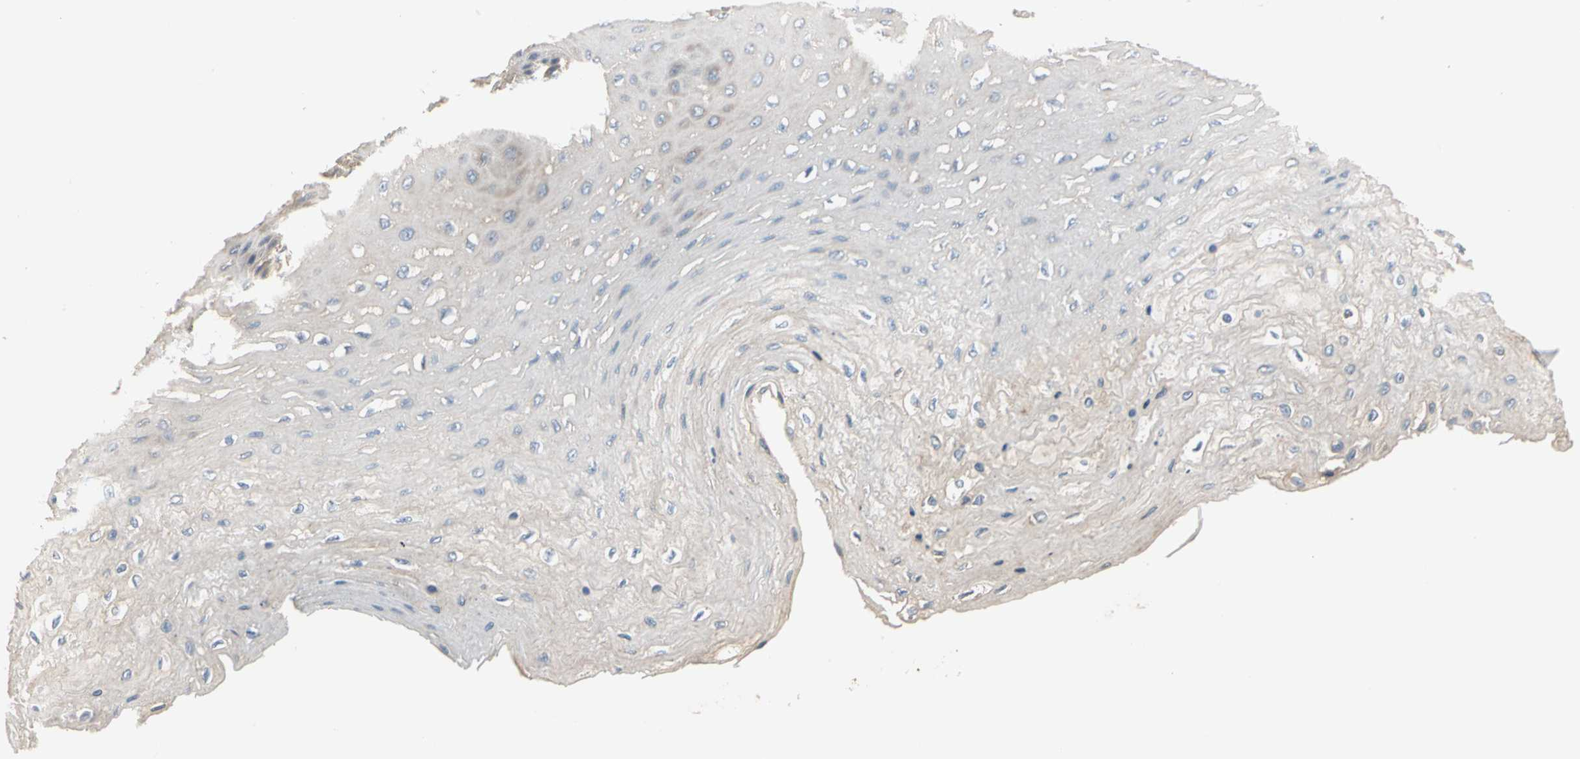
{"staining": {"intensity": "weak", "quantity": "<25%", "location": "cytoplasmic/membranous"}, "tissue": "esophagus", "cell_type": "Squamous epithelial cells", "image_type": "normal", "snomed": [{"axis": "morphology", "description": "Normal tissue, NOS"}, {"axis": "topography", "description": "Esophagus"}], "caption": "High magnification brightfield microscopy of benign esophagus stained with DAB (3,3'-diaminobenzidine) (brown) and counterstained with hematoxylin (blue): squamous epithelial cells show no significant staining. (Brightfield microscopy of DAB (3,3'-diaminobenzidine) IHC at high magnification).", "gene": "GPR153", "patient": {"sex": "female", "age": 72}}